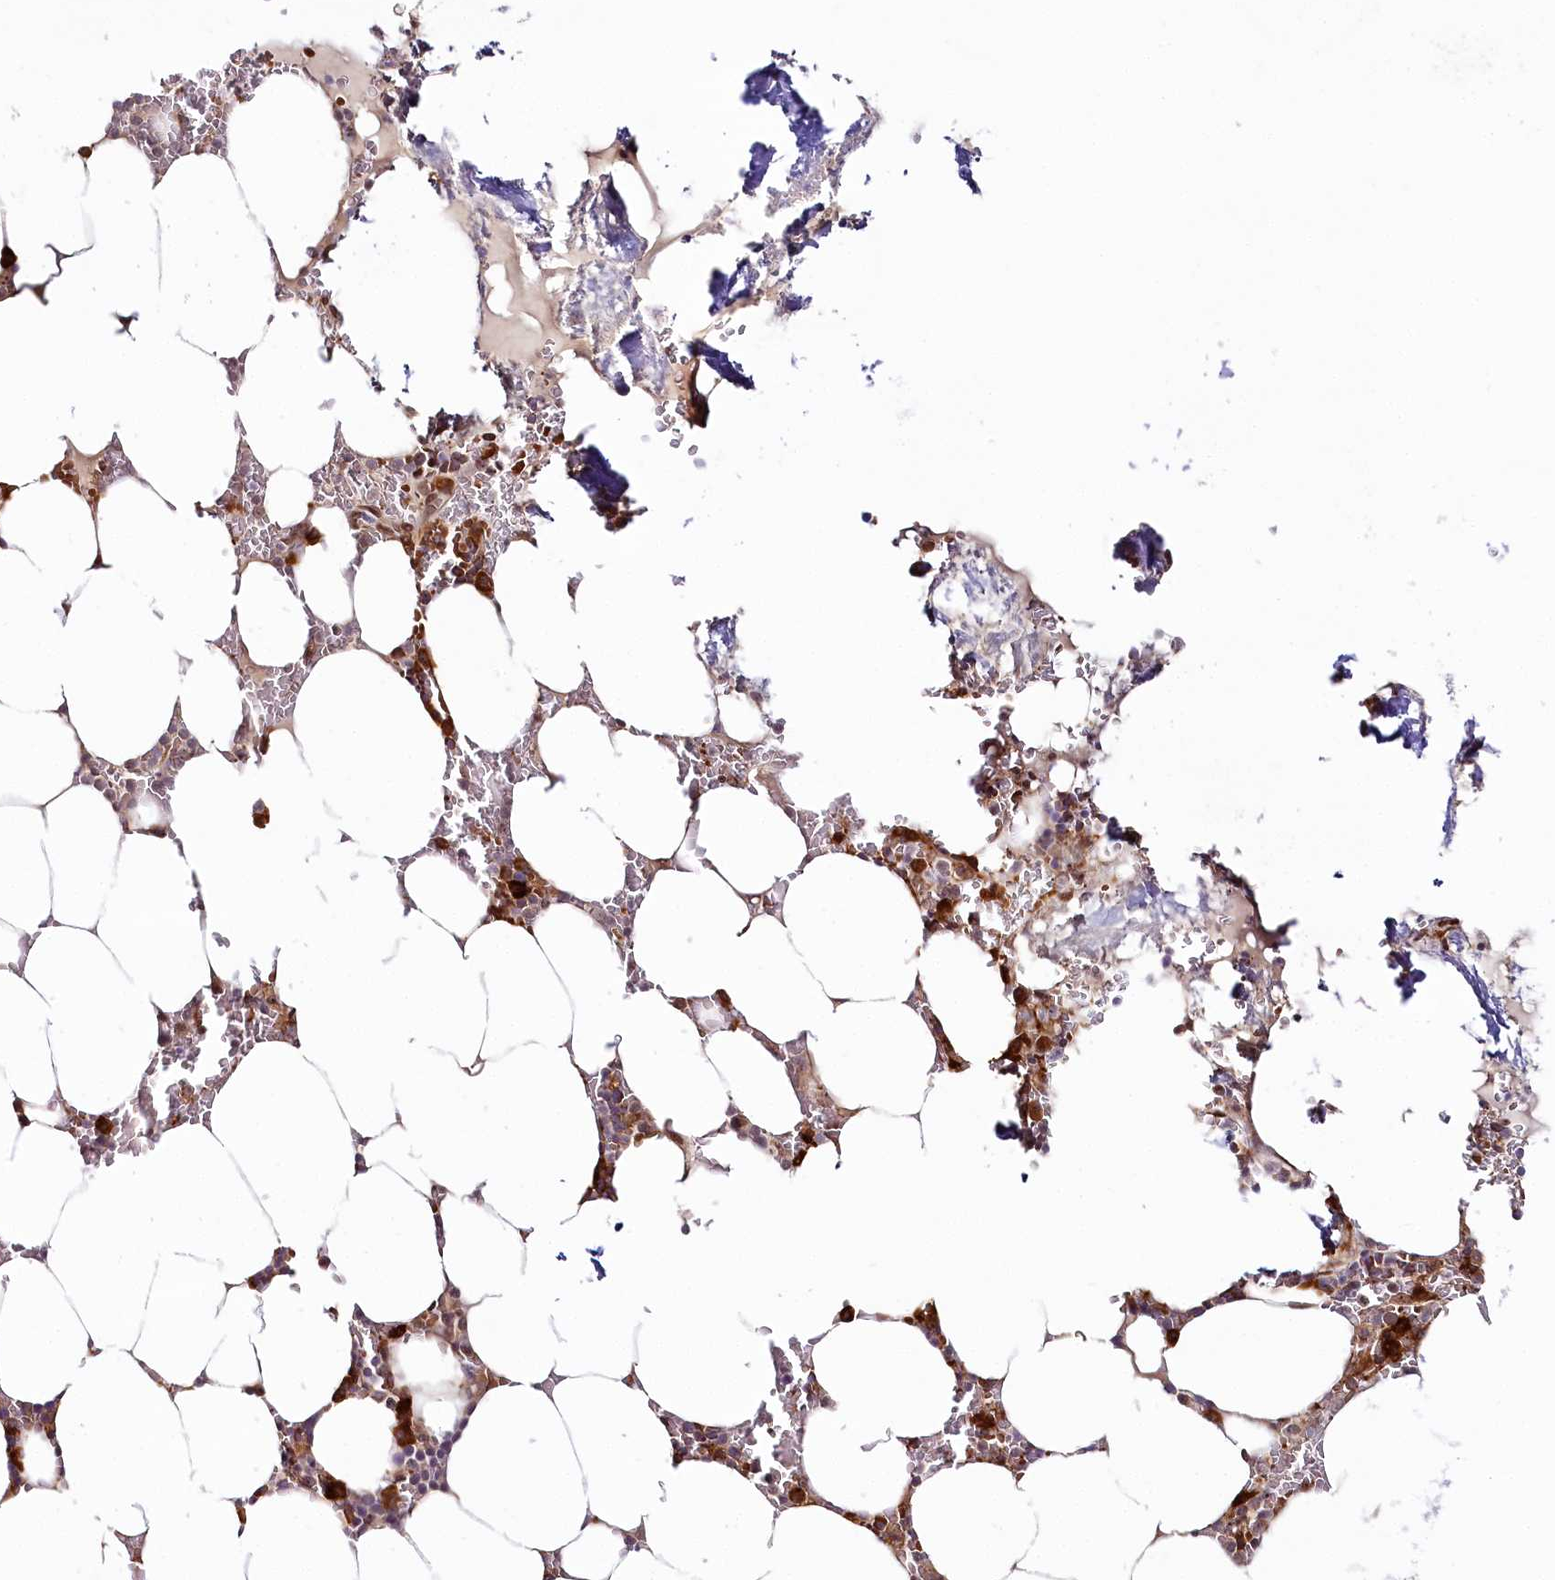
{"staining": {"intensity": "strong", "quantity": "25%-75%", "location": "cytoplasmic/membranous"}, "tissue": "bone marrow", "cell_type": "Hematopoietic cells", "image_type": "normal", "snomed": [{"axis": "morphology", "description": "Normal tissue, NOS"}, {"axis": "topography", "description": "Bone marrow"}], "caption": "Brown immunohistochemical staining in benign bone marrow displays strong cytoplasmic/membranous staining in about 25%-75% of hematopoietic cells.", "gene": "WDR36", "patient": {"sex": "male", "age": 70}}